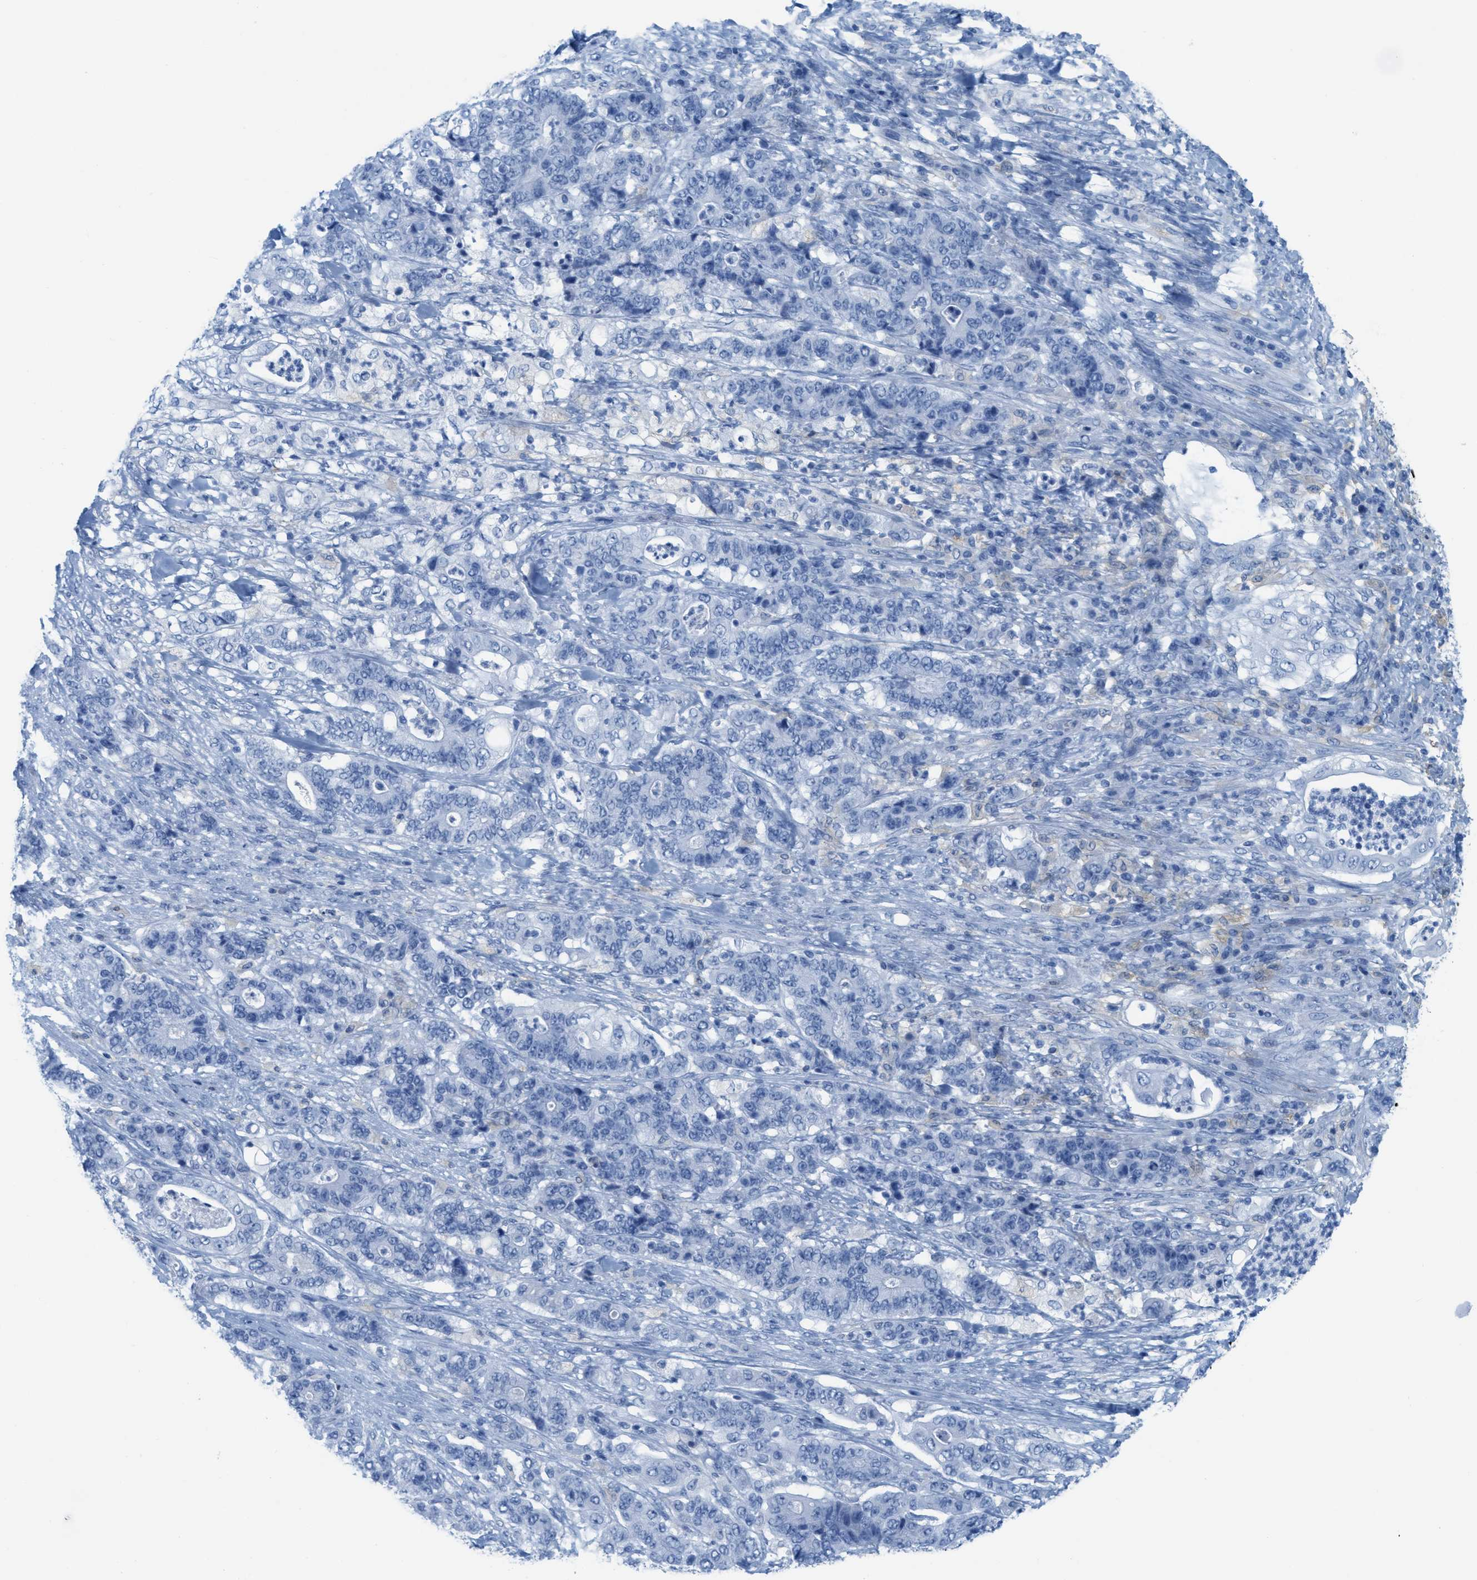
{"staining": {"intensity": "negative", "quantity": "none", "location": "none"}, "tissue": "stomach cancer", "cell_type": "Tumor cells", "image_type": "cancer", "snomed": [{"axis": "morphology", "description": "Adenocarcinoma, NOS"}, {"axis": "topography", "description": "Stomach"}], "caption": "This image is of adenocarcinoma (stomach) stained with immunohistochemistry (IHC) to label a protein in brown with the nuclei are counter-stained blue. There is no staining in tumor cells.", "gene": "ASGR1", "patient": {"sex": "female", "age": 73}}